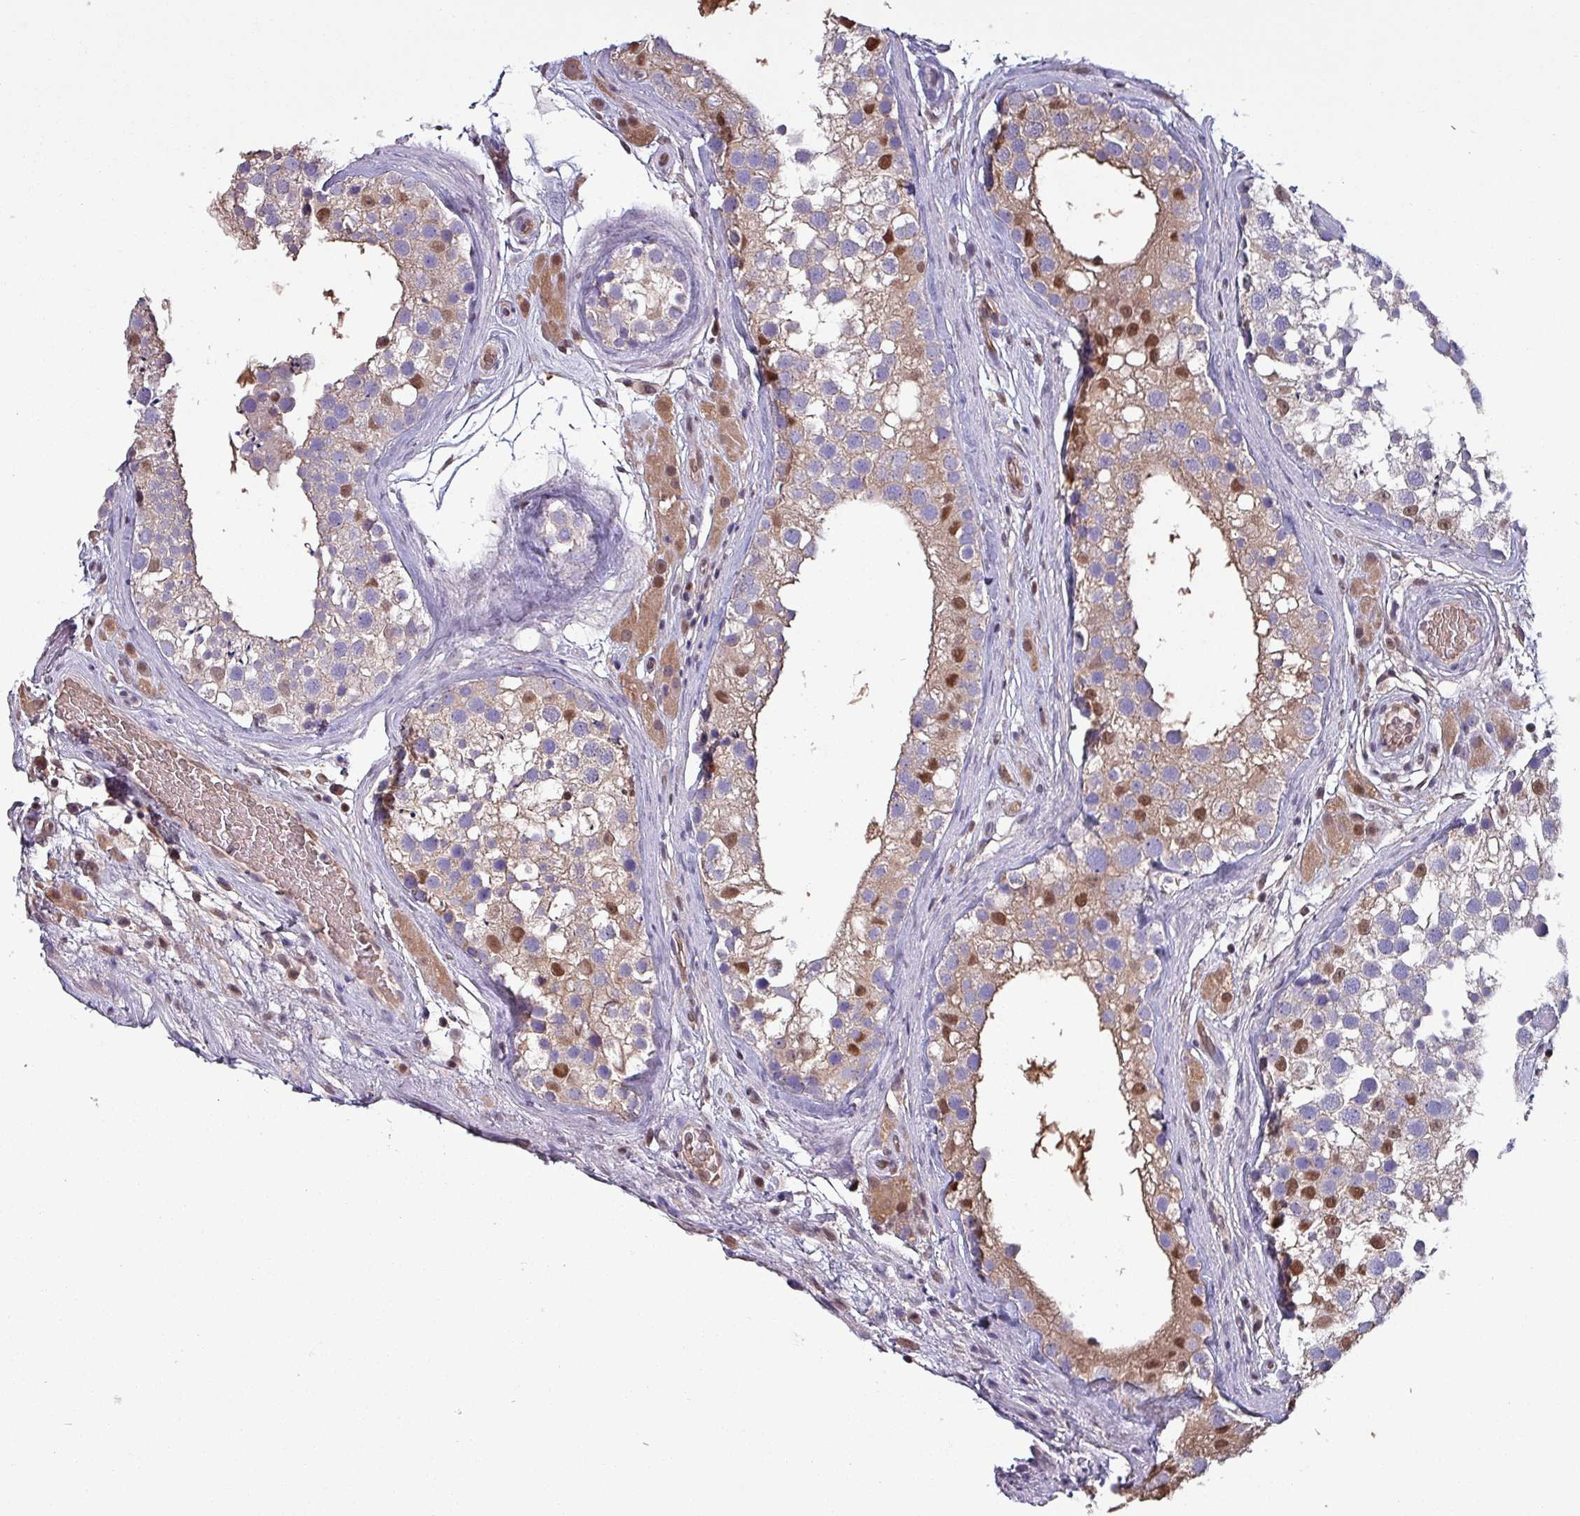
{"staining": {"intensity": "moderate", "quantity": "<25%", "location": "cytoplasmic/membranous,nuclear"}, "tissue": "testis", "cell_type": "Cells in seminiferous ducts", "image_type": "normal", "snomed": [{"axis": "morphology", "description": "Normal tissue, NOS"}, {"axis": "topography", "description": "Testis"}], "caption": "Brown immunohistochemical staining in normal human testis exhibits moderate cytoplasmic/membranous,nuclear staining in approximately <25% of cells in seminiferous ducts.", "gene": "PSMB8", "patient": {"sex": "male", "age": 46}}